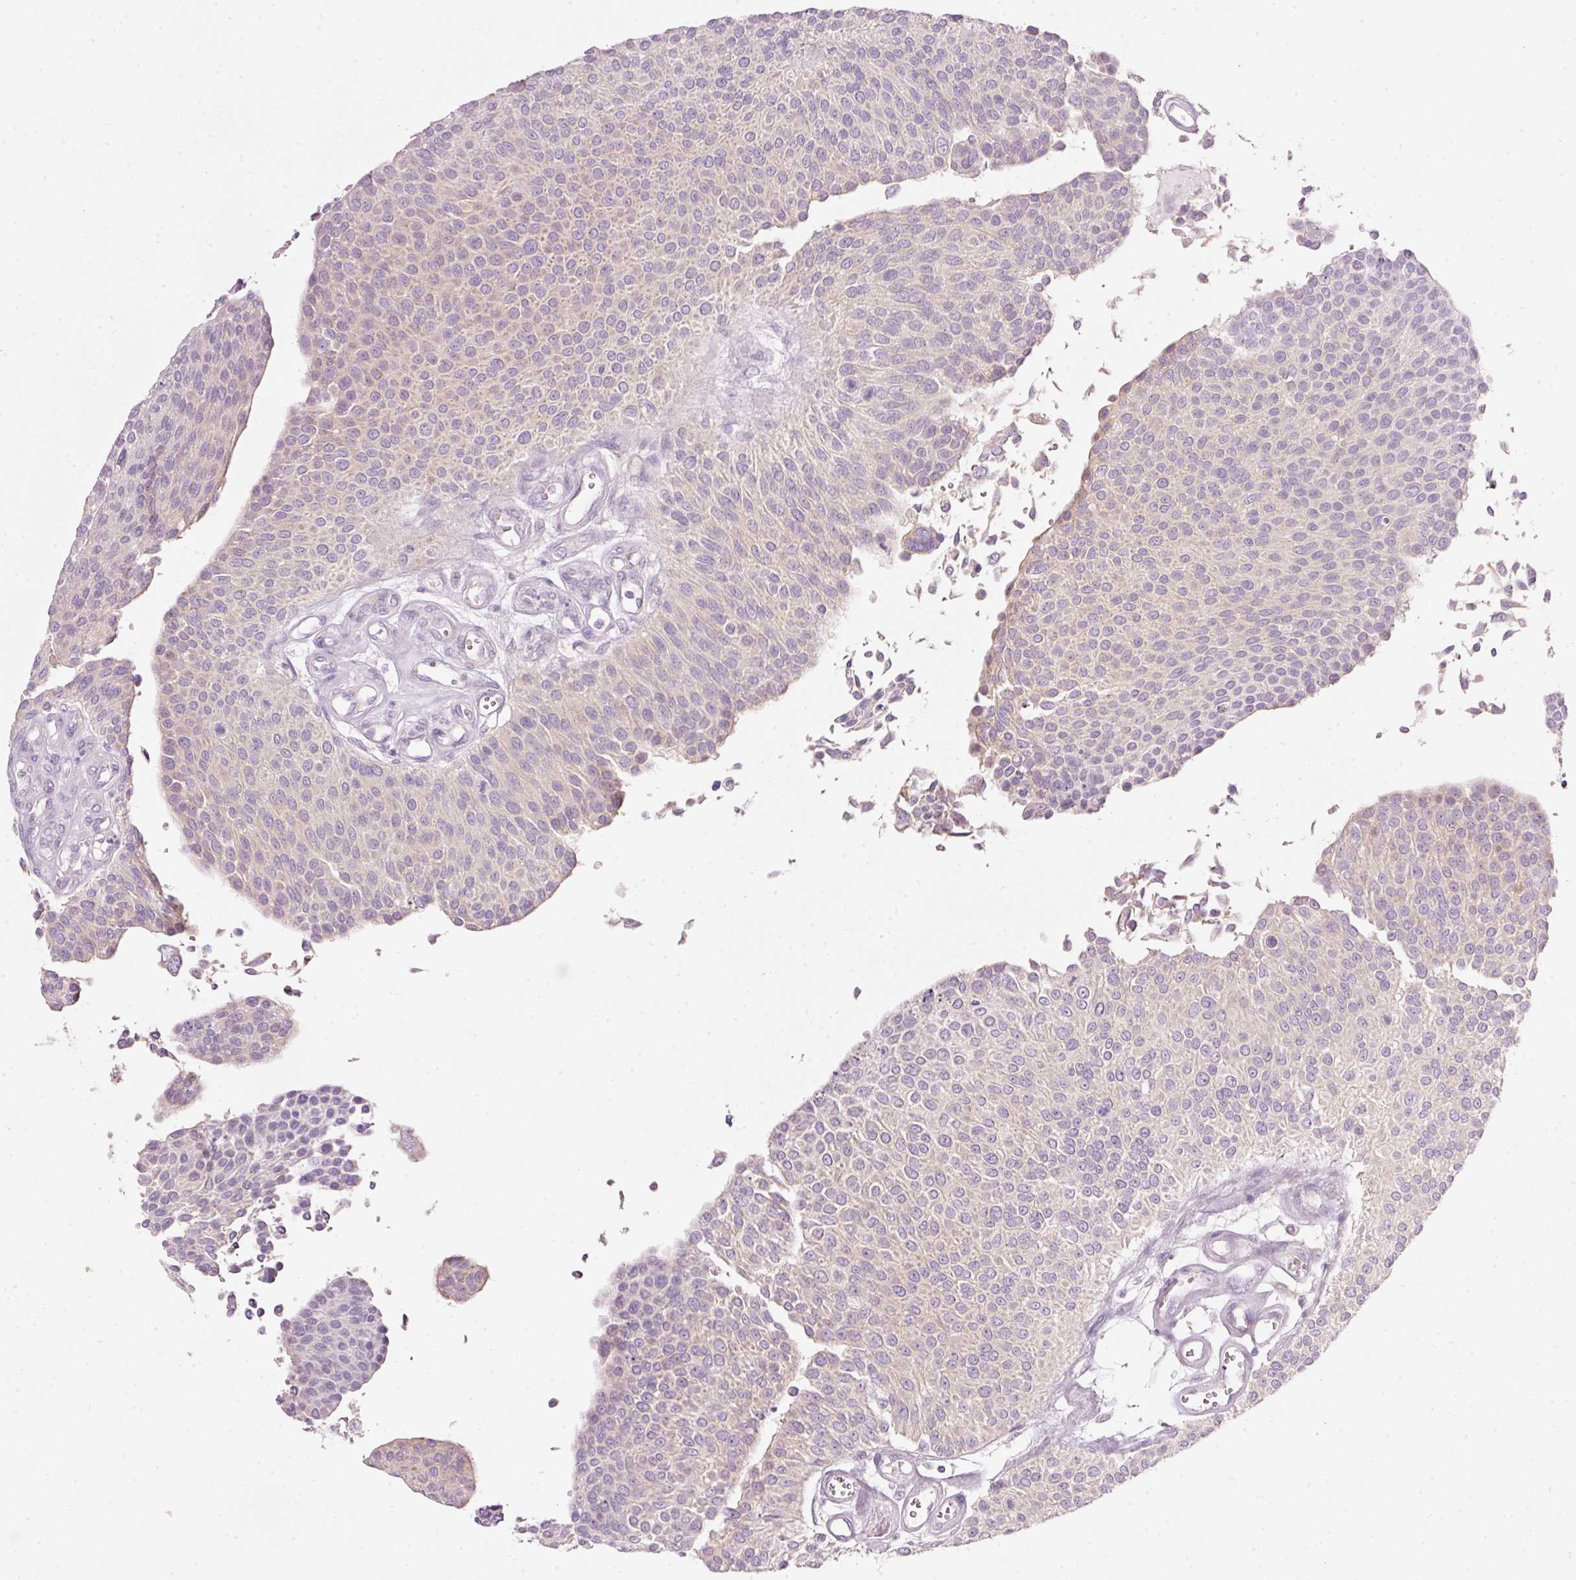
{"staining": {"intensity": "negative", "quantity": "none", "location": "none"}, "tissue": "urothelial cancer", "cell_type": "Tumor cells", "image_type": "cancer", "snomed": [{"axis": "morphology", "description": "Urothelial carcinoma, NOS"}, {"axis": "topography", "description": "Urinary bladder"}], "caption": "An IHC histopathology image of transitional cell carcinoma is shown. There is no staining in tumor cells of transitional cell carcinoma.", "gene": "PDXDC1", "patient": {"sex": "male", "age": 55}}